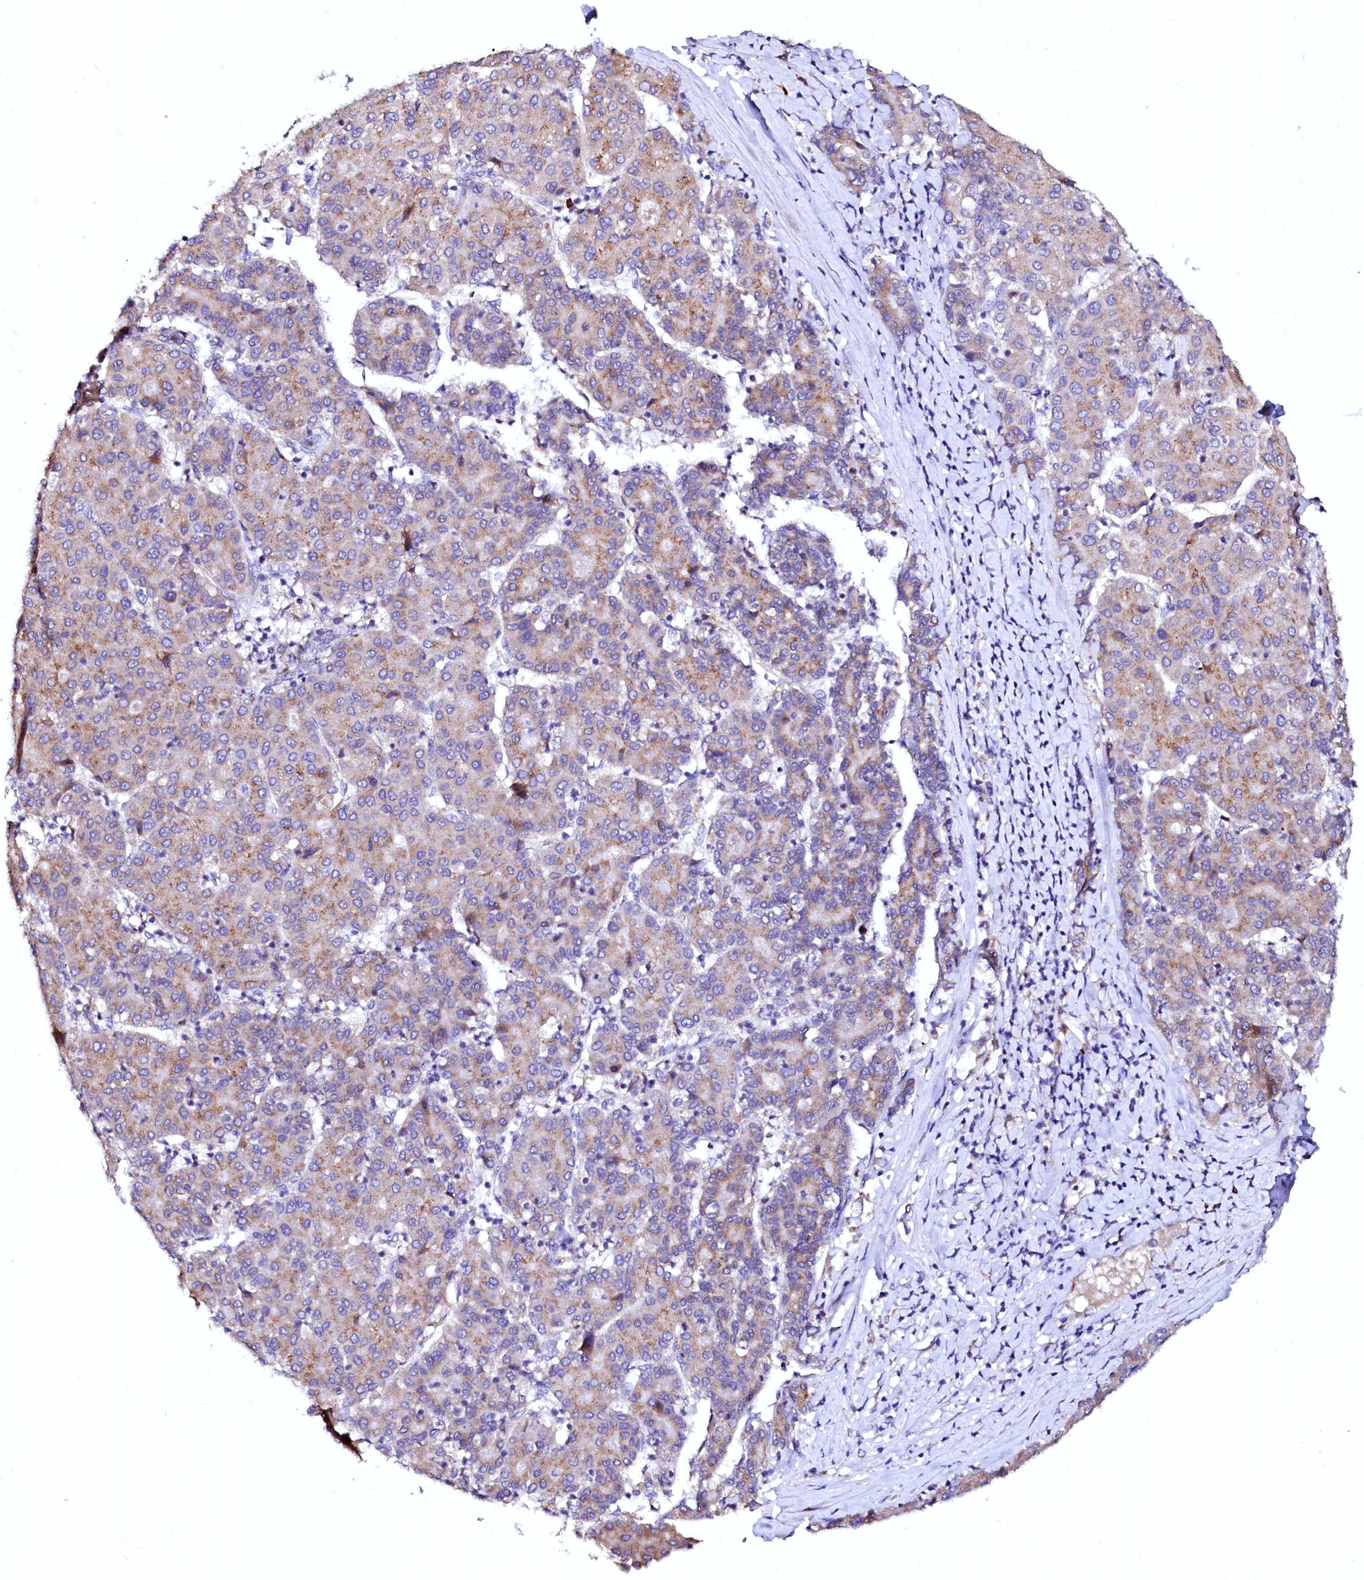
{"staining": {"intensity": "moderate", "quantity": "25%-75%", "location": "cytoplasmic/membranous"}, "tissue": "liver cancer", "cell_type": "Tumor cells", "image_type": "cancer", "snomed": [{"axis": "morphology", "description": "Carcinoma, Hepatocellular, NOS"}, {"axis": "topography", "description": "Liver"}], "caption": "Immunohistochemical staining of human liver hepatocellular carcinoma displays moderate cytoplasmic/membranous protein expression in approximately 25%-75% of tumor cells.", "gene": "LMAN1", "patient": {"sex": "male", "age": 65}}